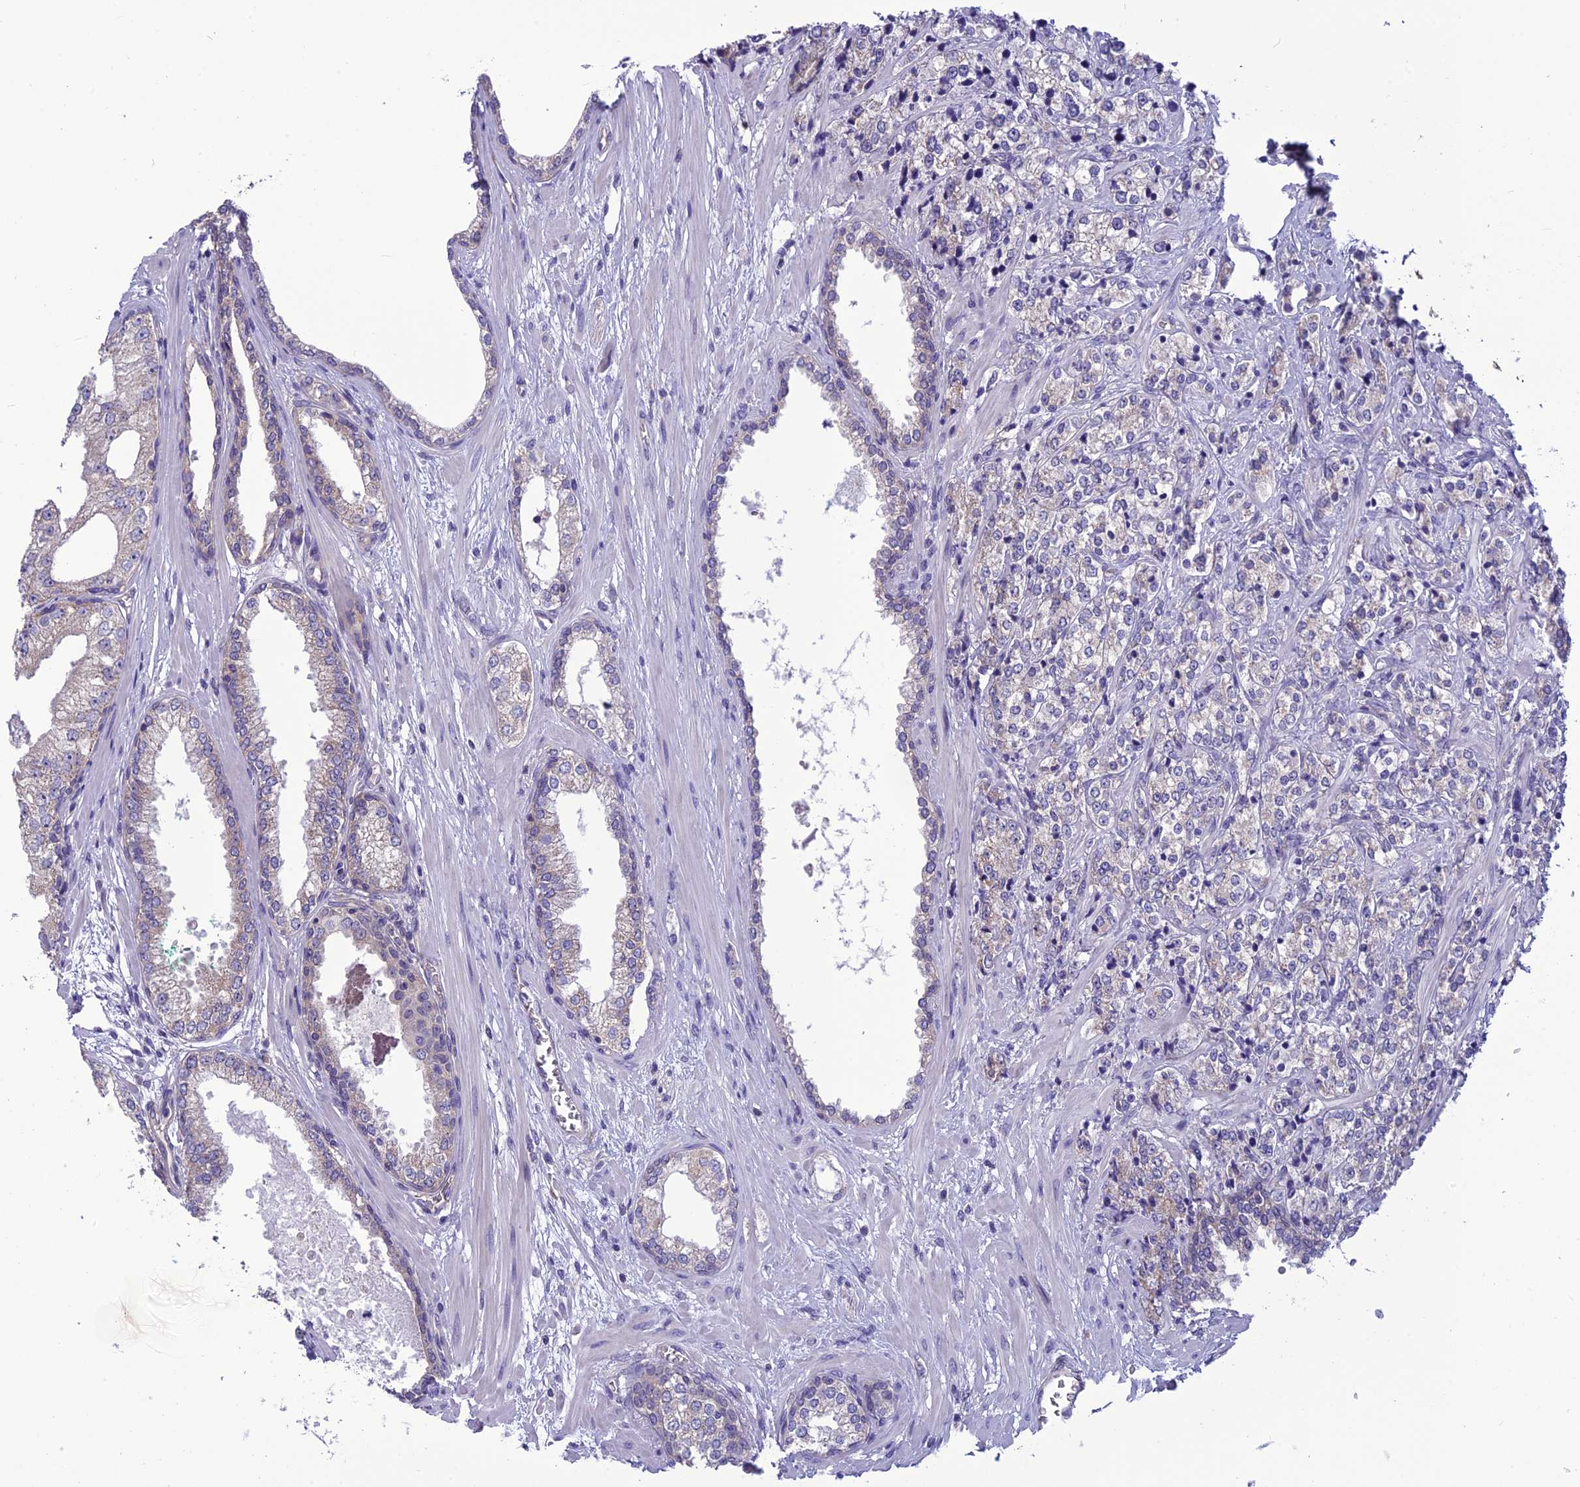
{"staining": {"intensity": "negative", "quantity": "none", "location": "none"}, "tissue": "prostate cancer", "cell_type": "Tumor cells", "image_type": "cancer", "snomed": [{"axis": "morphology", "description": "Adenocarcinoma, High grade"}, {"axis": "topography", "description": "Prostate"}], "caption": "A high-resolution micrograph shows IHC staining of high-grade adenocarcinoma (prostate), which shows no significant positivity in tumor cells.", "gene": "PSMF1", "patient": {"sex": "male", "age": 69}}